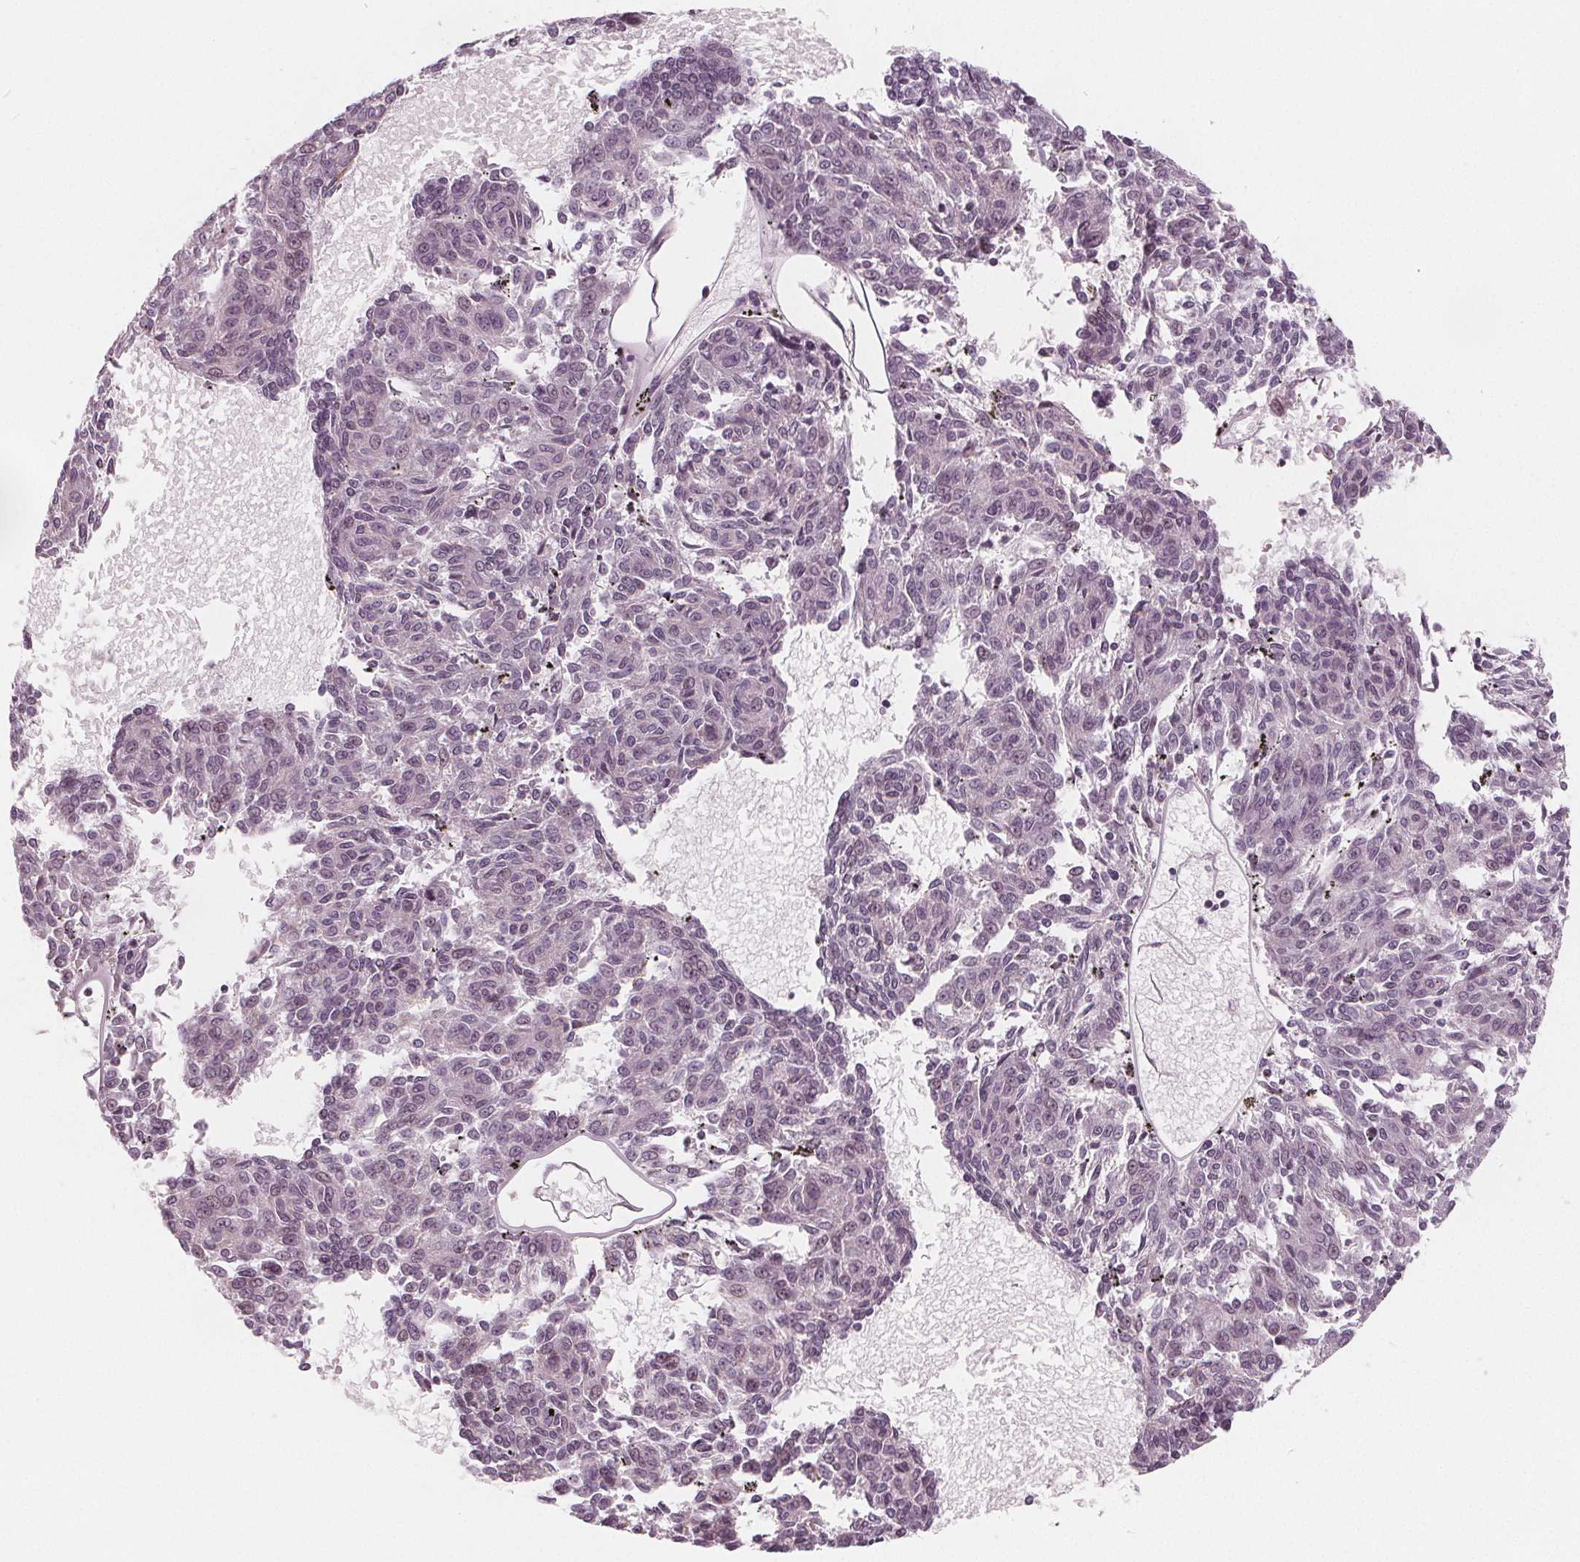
{"staining": {"intensity": "negative", "quantity": "none", "location": "none"}, "tissue": "melanoma", "cell_type": "Tumor cells", "image_type": "cancer", "snomed": [{"axis": "morphology", "description": "Malignant melanoma, NOS"}, {"axis": "topography", "description": "Skin"}], "caption": "An immunohistochemistry (IHC) micrograph of malignant melanoma is shown. There is no staining in tumor cells of malignant melanoma.", "gene": "NUP210L", "patient": {"sex": "female", "age": 72}}